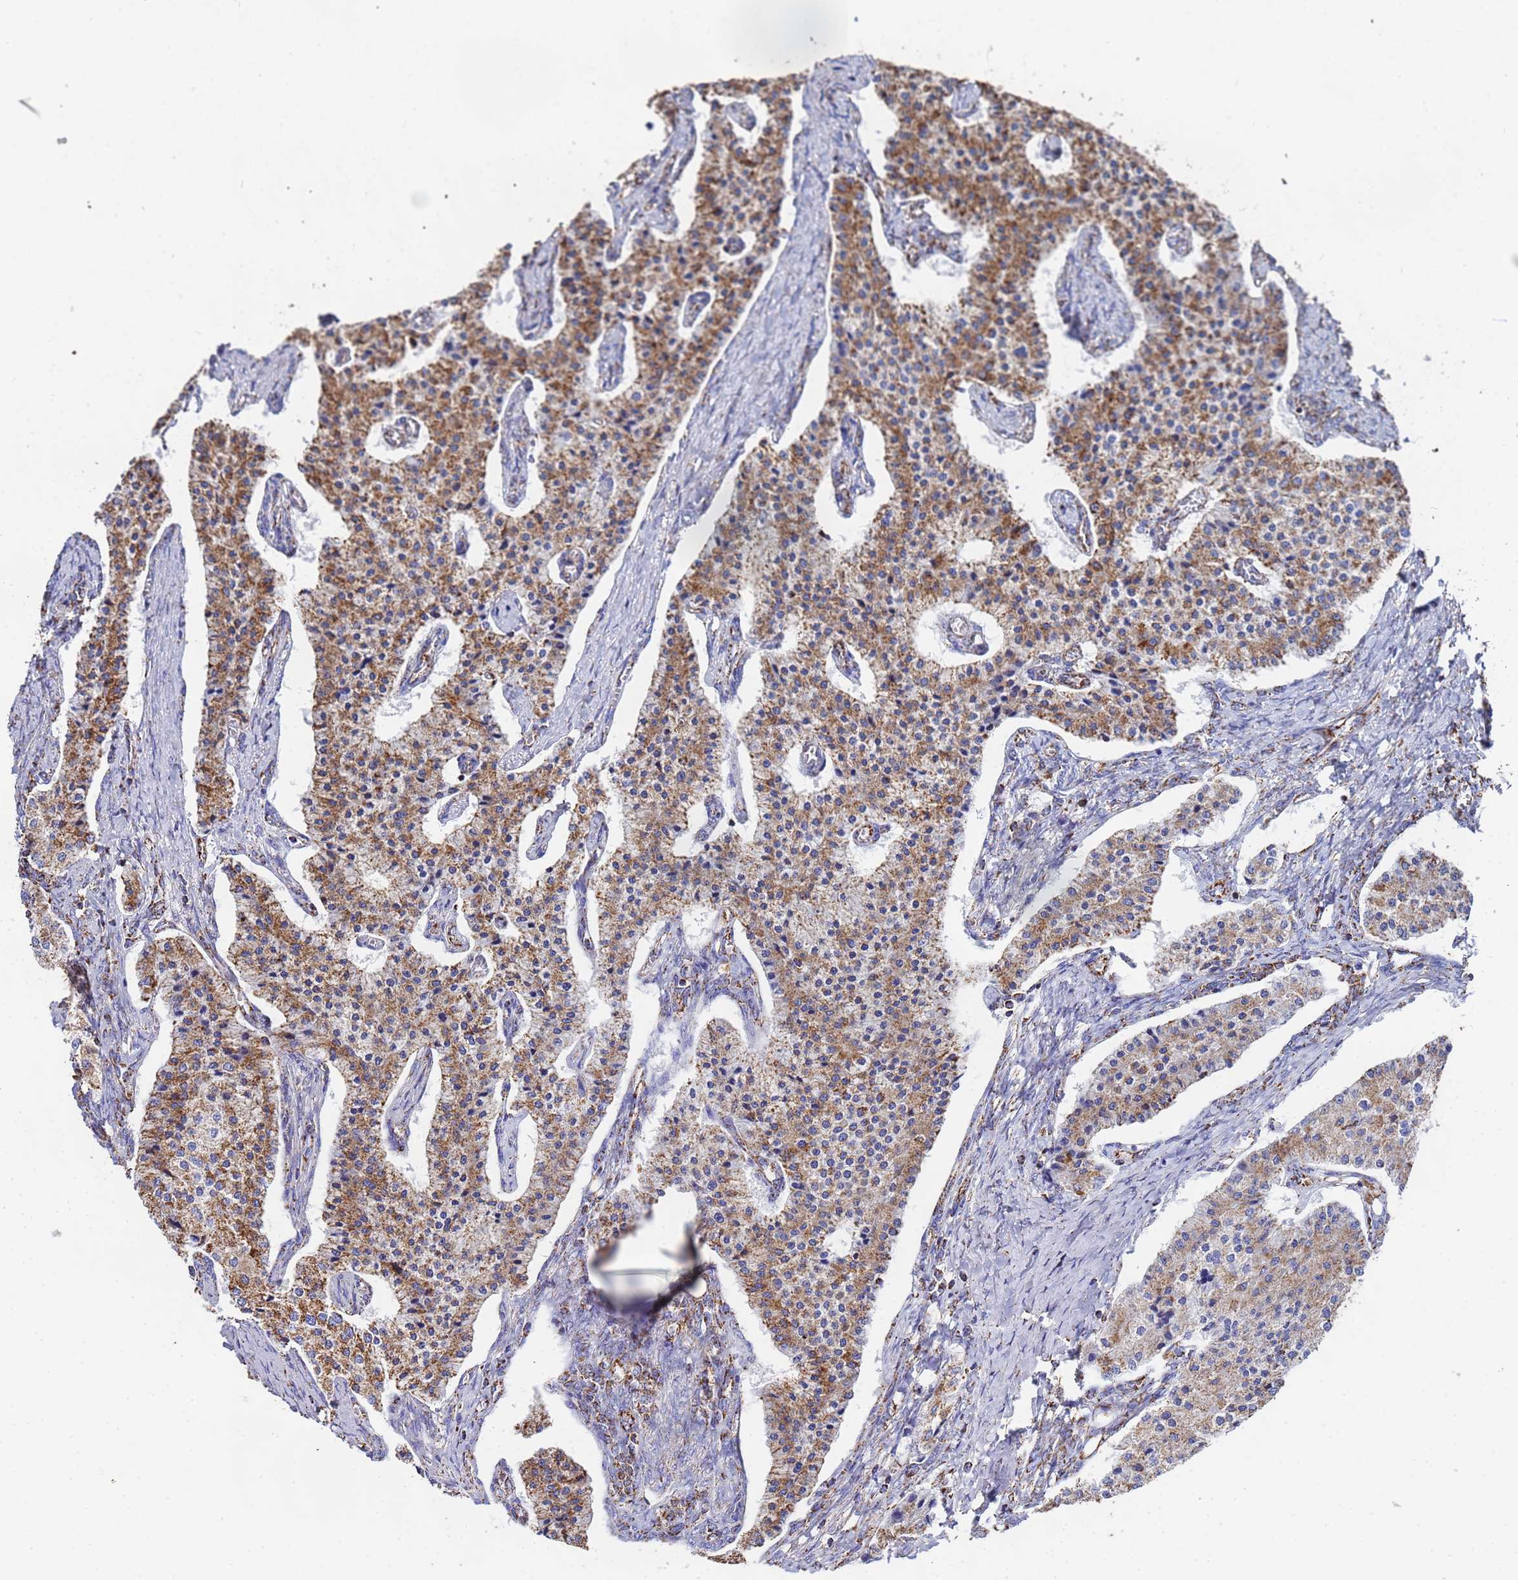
{"staining": {"intensity": "moderate", "quantity": ">75%", "location": "cytoplasmic/membranous"}, "tissue": "carcinoid", "cell_type": "Tumor cells", "image_type": "cancer", "snomed": [{"axis": "morphology", "description": "Carcinoid, malignant, NOS"}, {"axis": "topography", "description": "Colon"}], "caption": "Carcinoid stained for a protein shows moderate cytoplasmic/membranous positivity in tumor cells.", "gene": "GLUD1", "patient": {"sex": "female", "age": 52}}